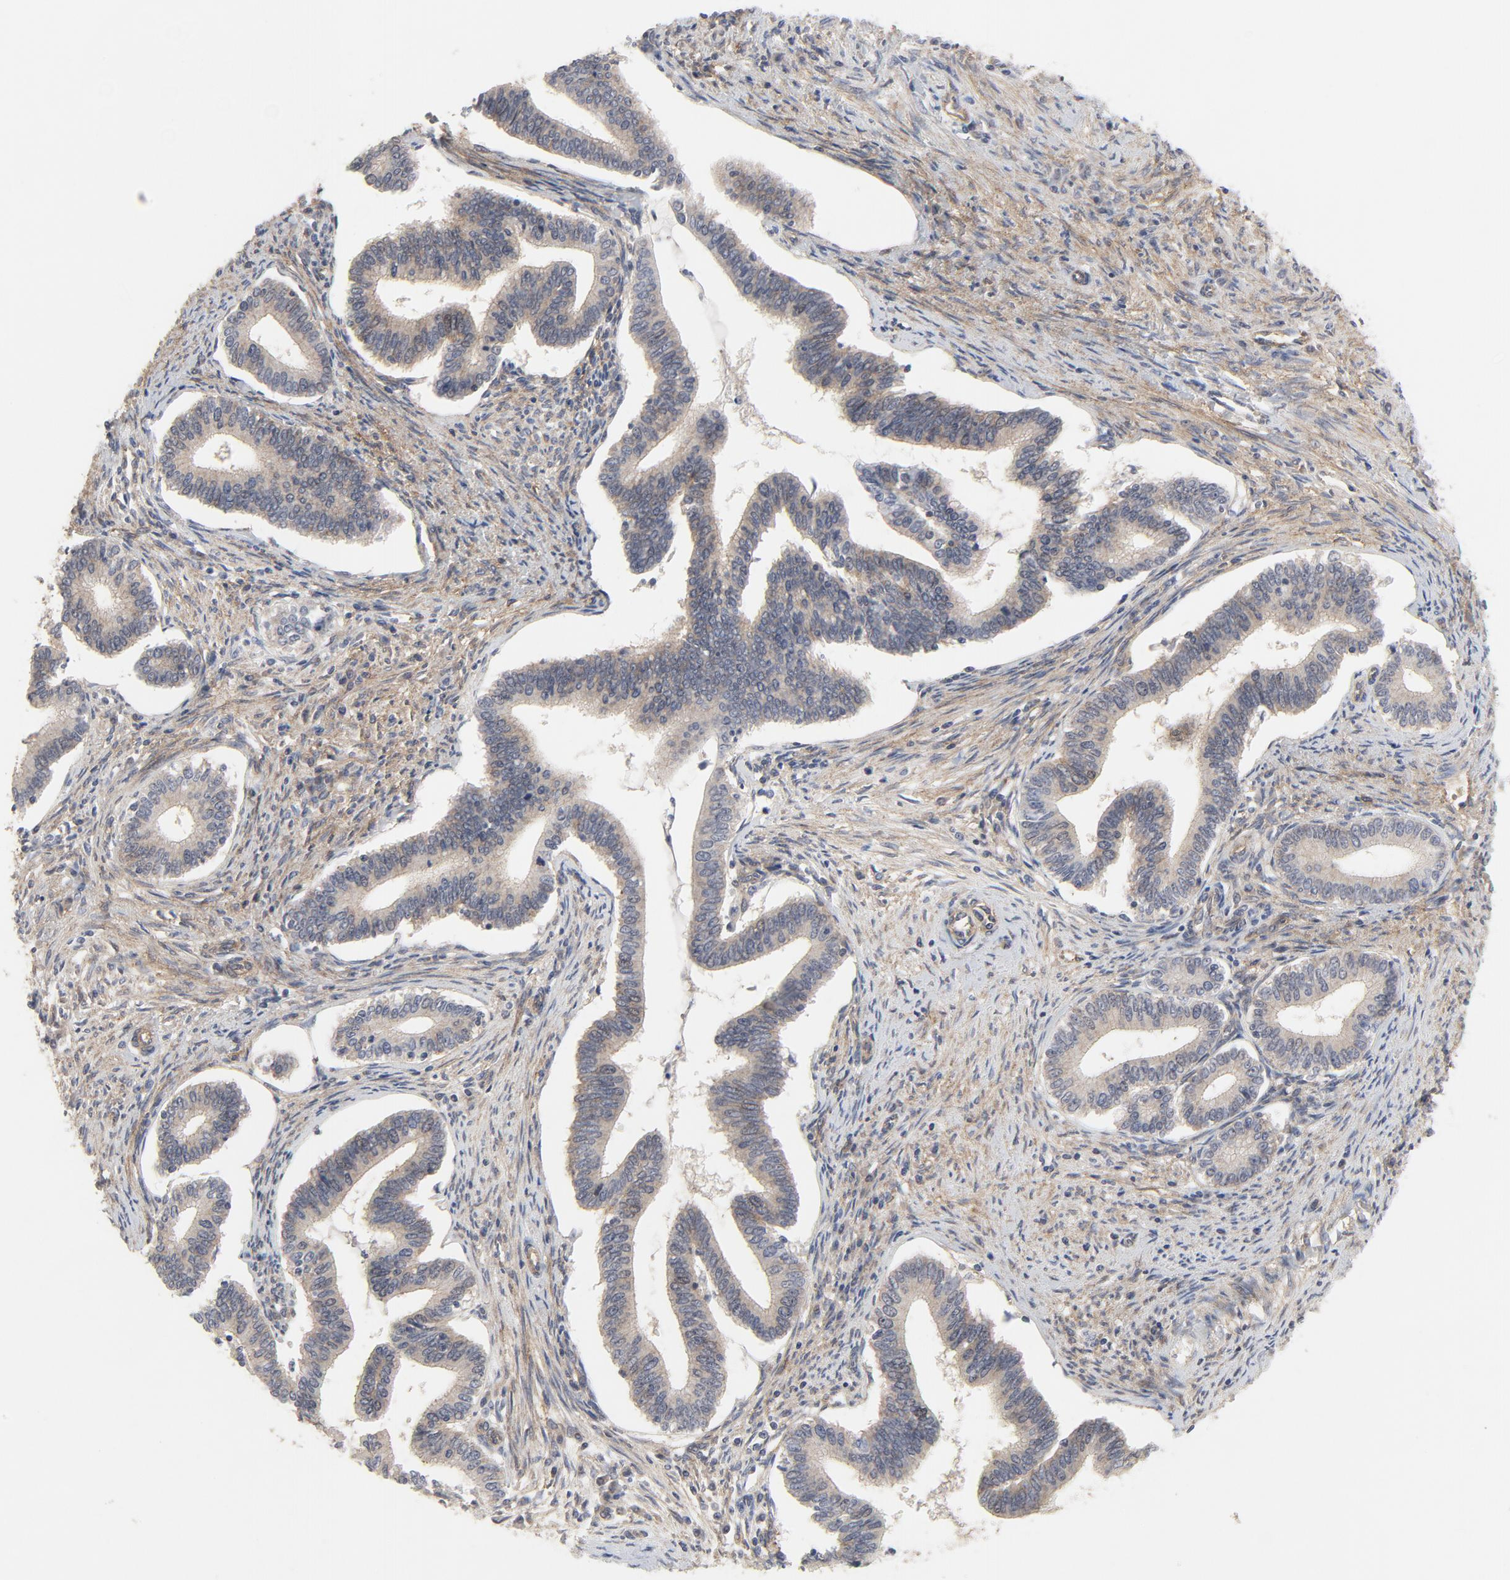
{"staining": {"intensity": "weak", "quantity": ">75%", "location": "cytoplasmic/membranous"}, "tissue": "cervical cancer", "cell_type": "Tumor cells", "image_type": "cancer", "snomed": [{"axis": "morphology", "description": "Adenocarcinoma, NOS"}, {"axis": "topography", "description": "Cervix"}], "caption": "Immunohistochemistry (IHC) of human cervical adenocarcinoma displays low levels of weak cytoplasmic/membranous positivity in approximately >75% of tumor cells. (IHC, brightfield microscopy, high magnification).", "gene": "MAP2K7", "patient": {"sex": "female", "age": 36}}